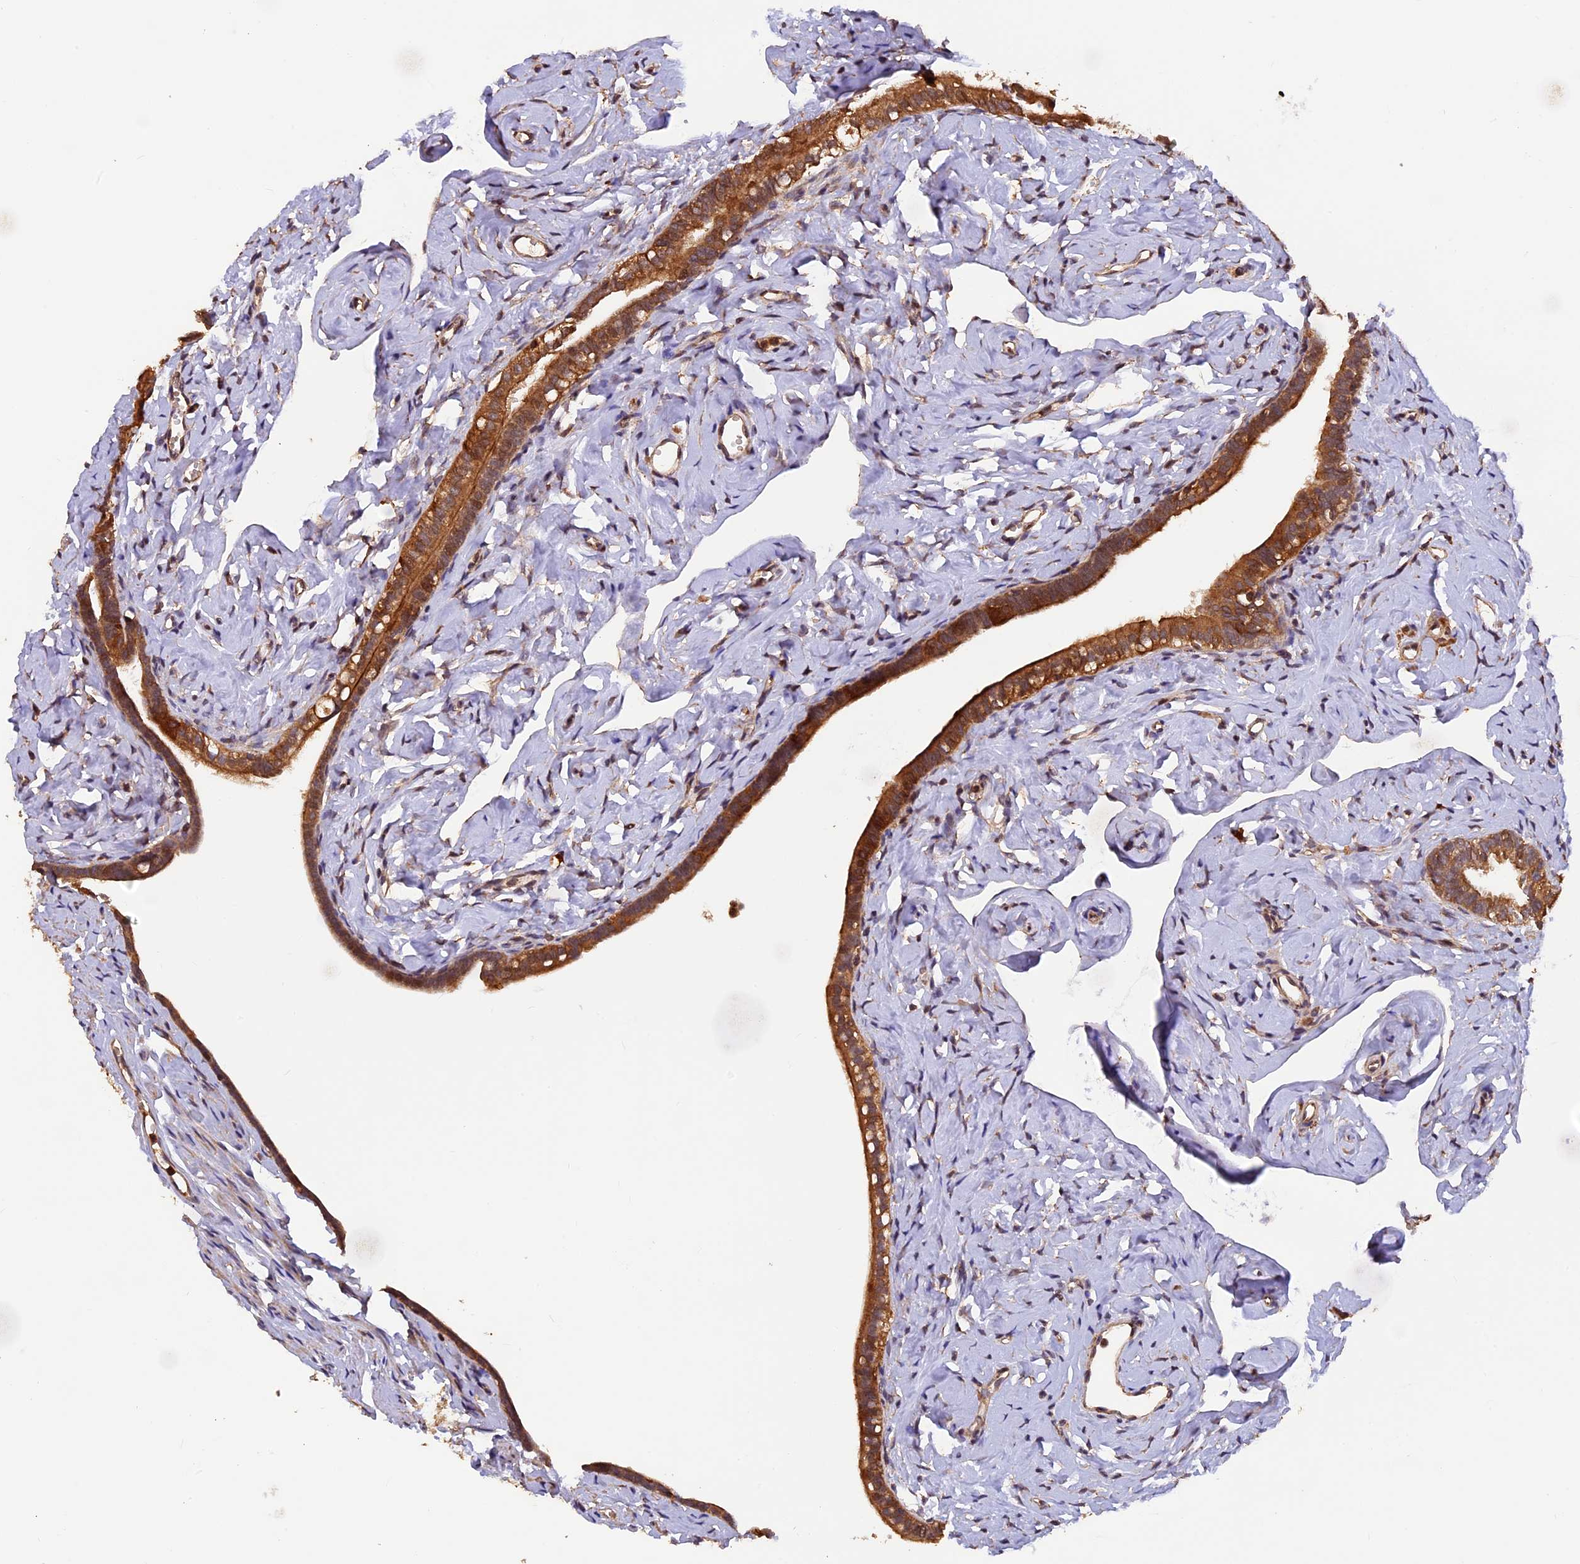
{"staining": {"intensity": "strong", "quantity": ">75%", "location": "cytoplasmic/membranous"}, "tissue": "fallopian tube", "cell_type": "Glandular cells", "image_type": "normal", "snomed": [{"axis": "morphology", "description": "Normal tissue, NOS"}, {"axis": "topography", "description": "Fallopian tube"}], "caption": "Immunohistochemical staining of benign fallopian tube shows >75% levels of strong cytoplasmic/membranous protein expression in approximately >75% of glandular cells. (Brightfield microscopy of DAB IHC at high magnification).", "gene": "PKD2L2", "patient": {"sex": "female", "age": 66}}